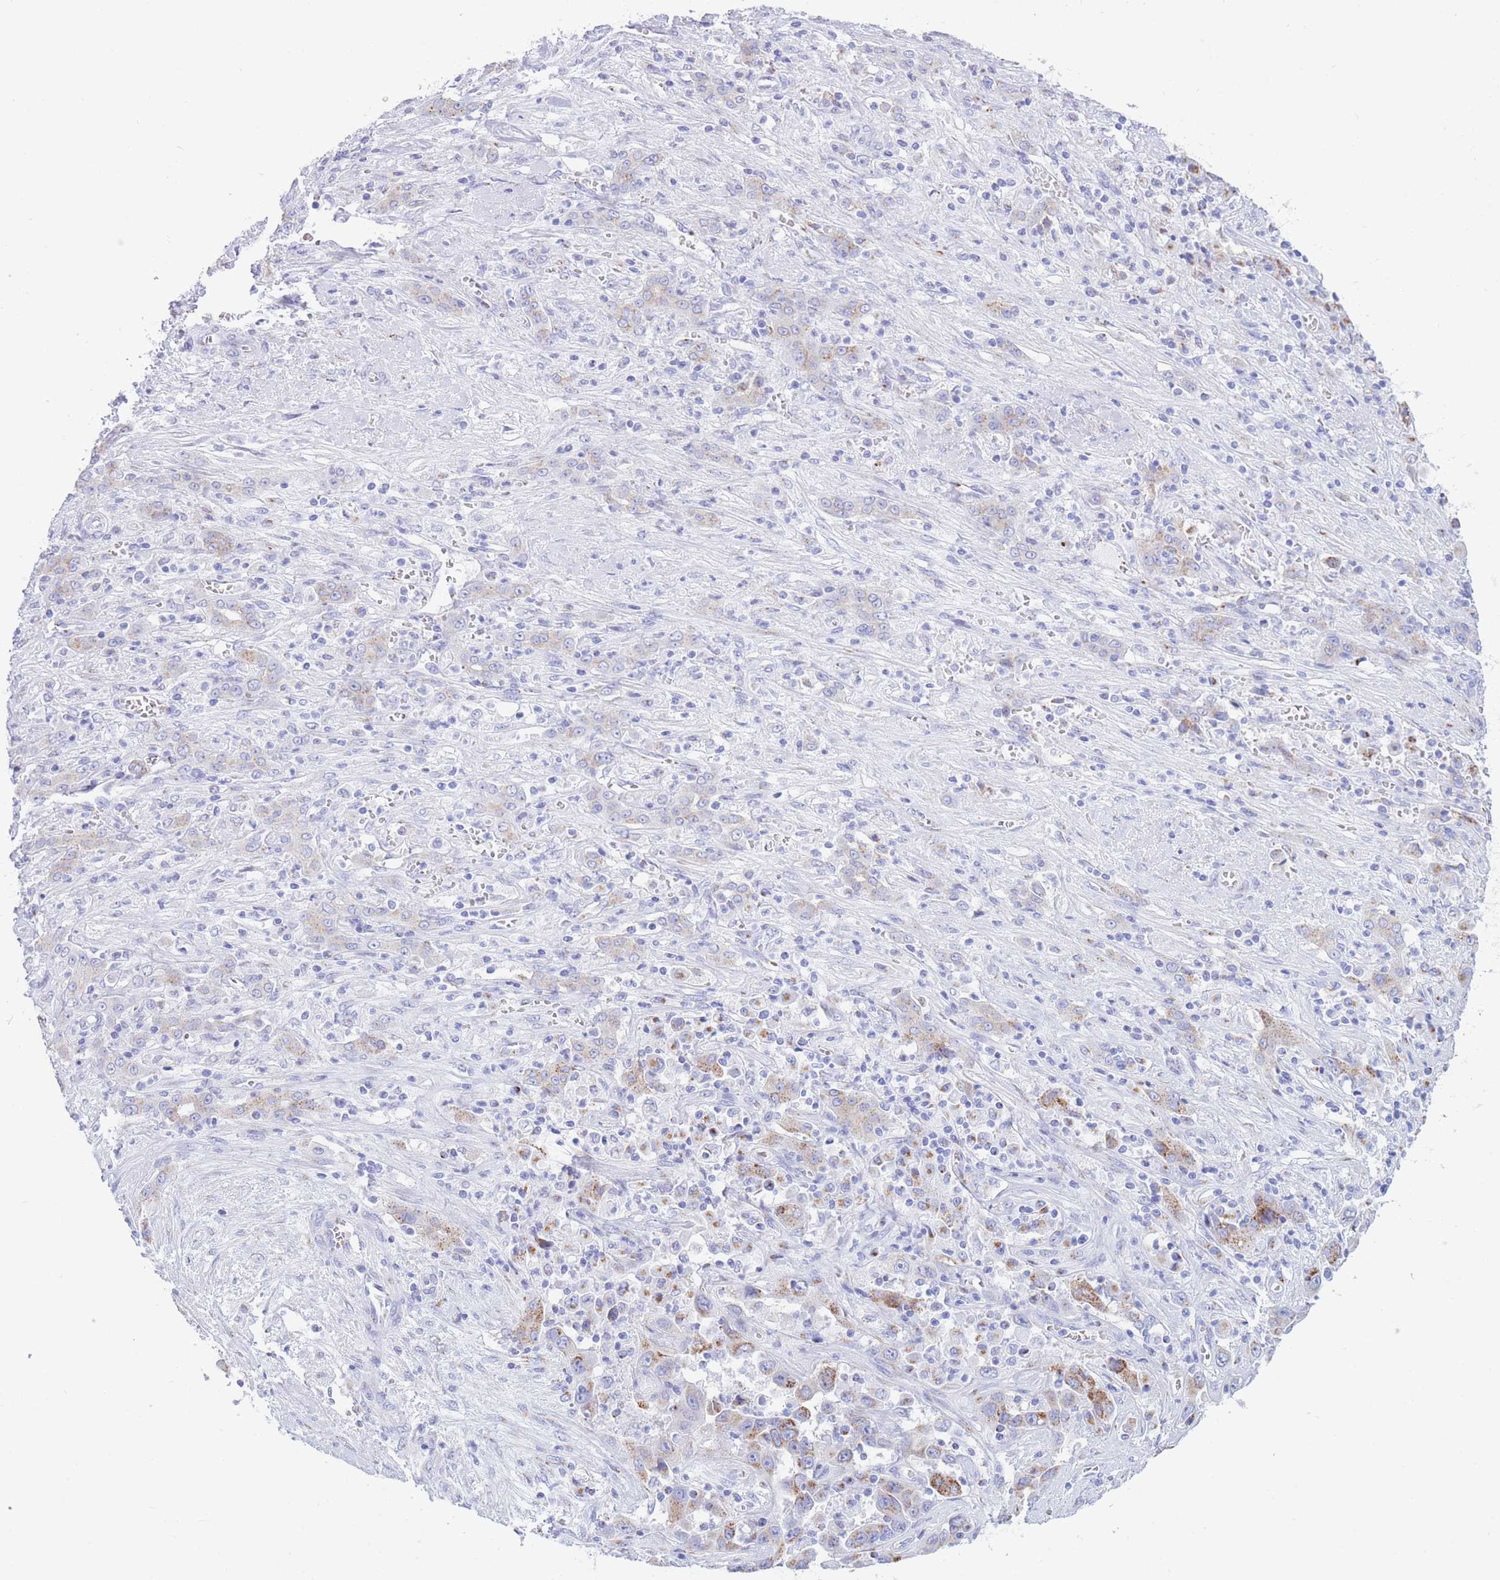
{"staining": {"intensity": "moderate", "quantity": "25%-75%", "location": "cytoplasmic/membranous"}, "tissue": "liver cancer", "cell_type": "Tumor cells", "image_type": "cancer", "snomed": [{"axis": "morphology", "description": "Cholangiocarcinoma"}, {"axis": "topography", "description": "Liver"}], "caption": "DAB immunohistochemical staining of human liver cancer (cholangiocarcinoma) shows moderate cytoplasmic/membranous protein positivity in about 25%-75% of tumor cells. Nuclei are stained in blue.", "gene": "FAM3C", "patient": {"sex": "female", "age": 52}}